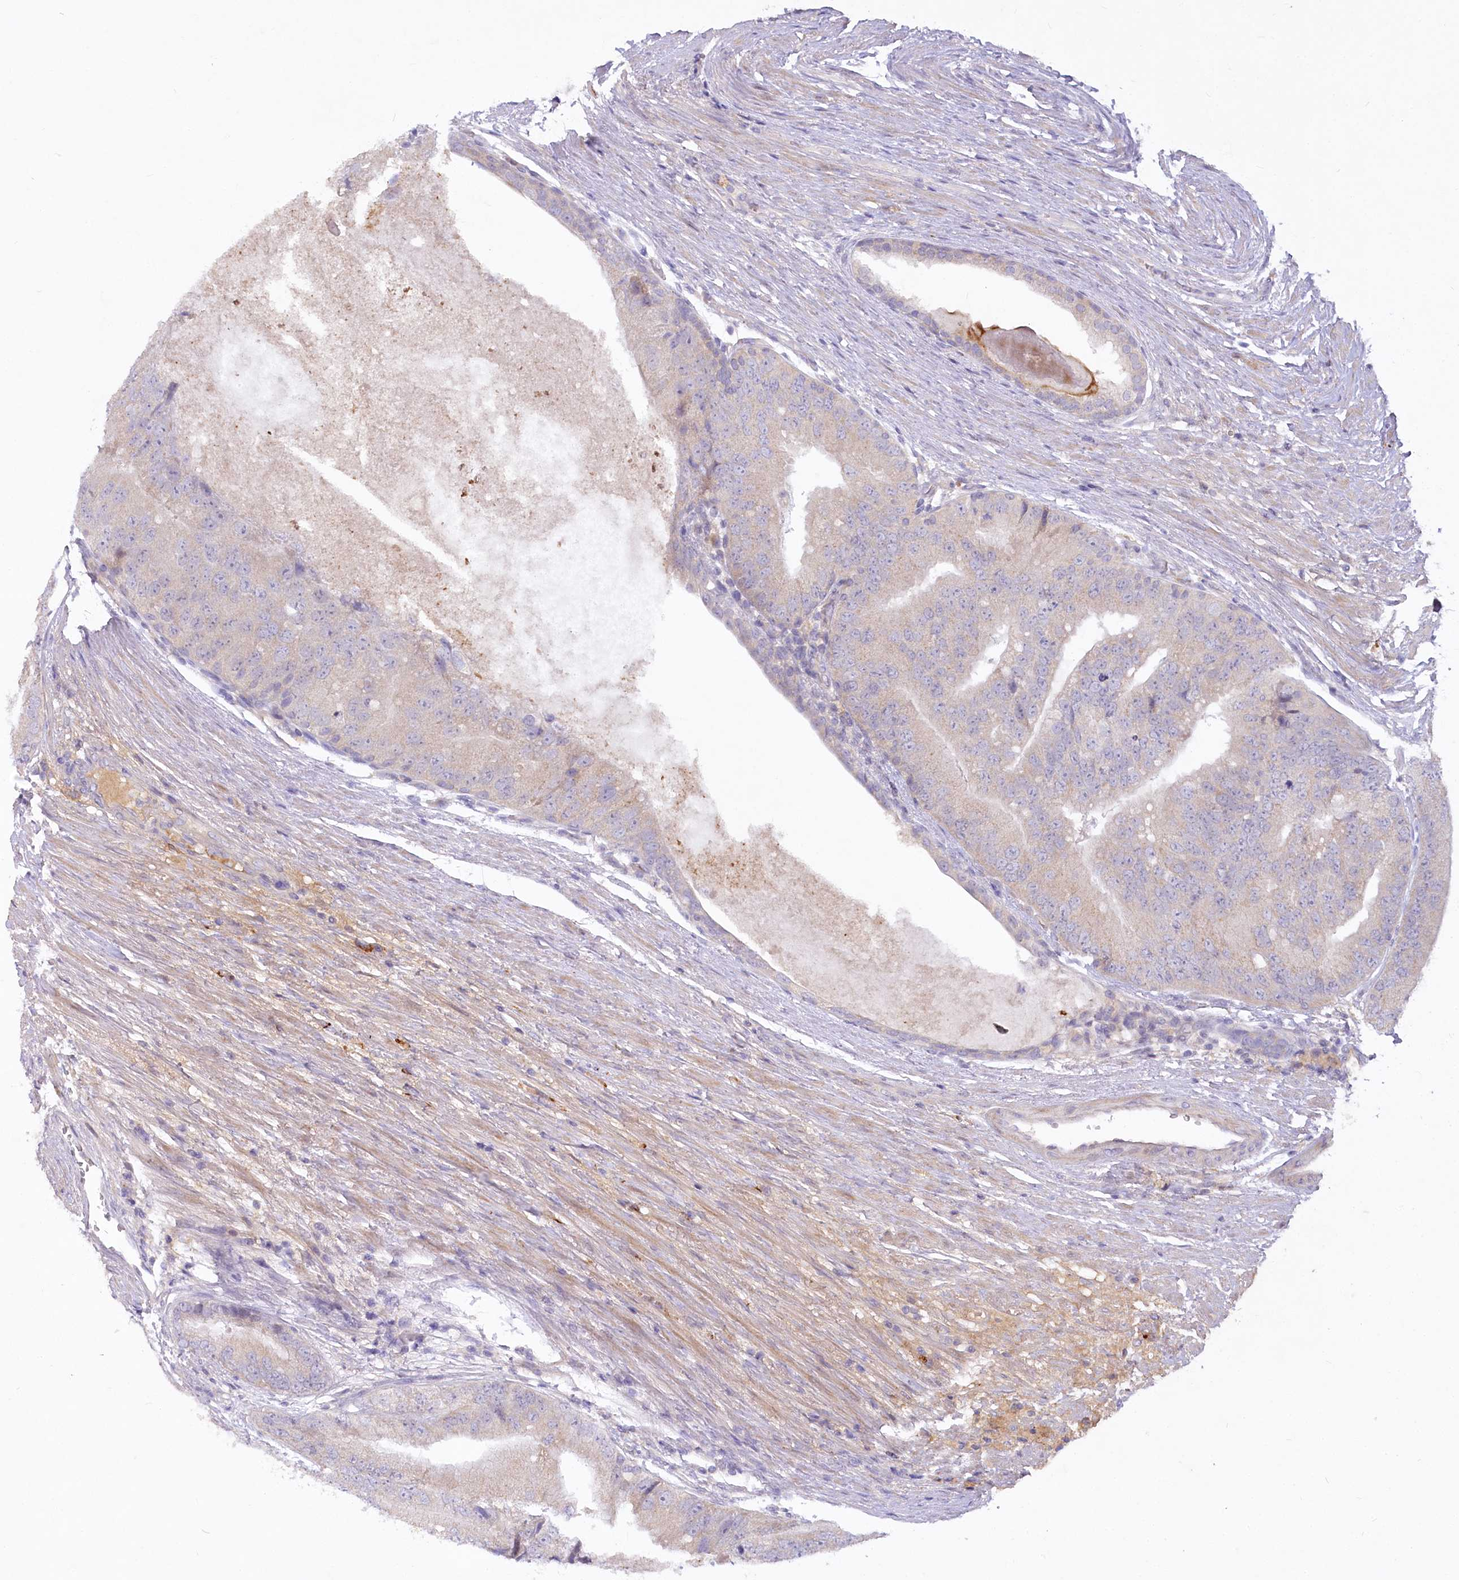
{"staining": {"intensity": "weak", "quantity": "<25%", "location": "cytoplasmic/membranous"}, "tissue": "prostate cancer", "cell_type": "Tumor cells", "image_type": "cancer", "snomed": [{"axis": "morphology", "description": "Adenocarcinoma, High grade"}, {"axis": "topography", "description": "Prostate"}], "caption": "Immunohistochemical staining of human prostate high-grade adenocarcinoma reveals no significant positivity in tumor cells. (Brightfield microscopy of DAB (3,3'-diaminobenzidine) immunohistochemistry (IHC) at high magnification).", "gene": "EFHC2", "patient": {"sex": "male", "age": 70}}